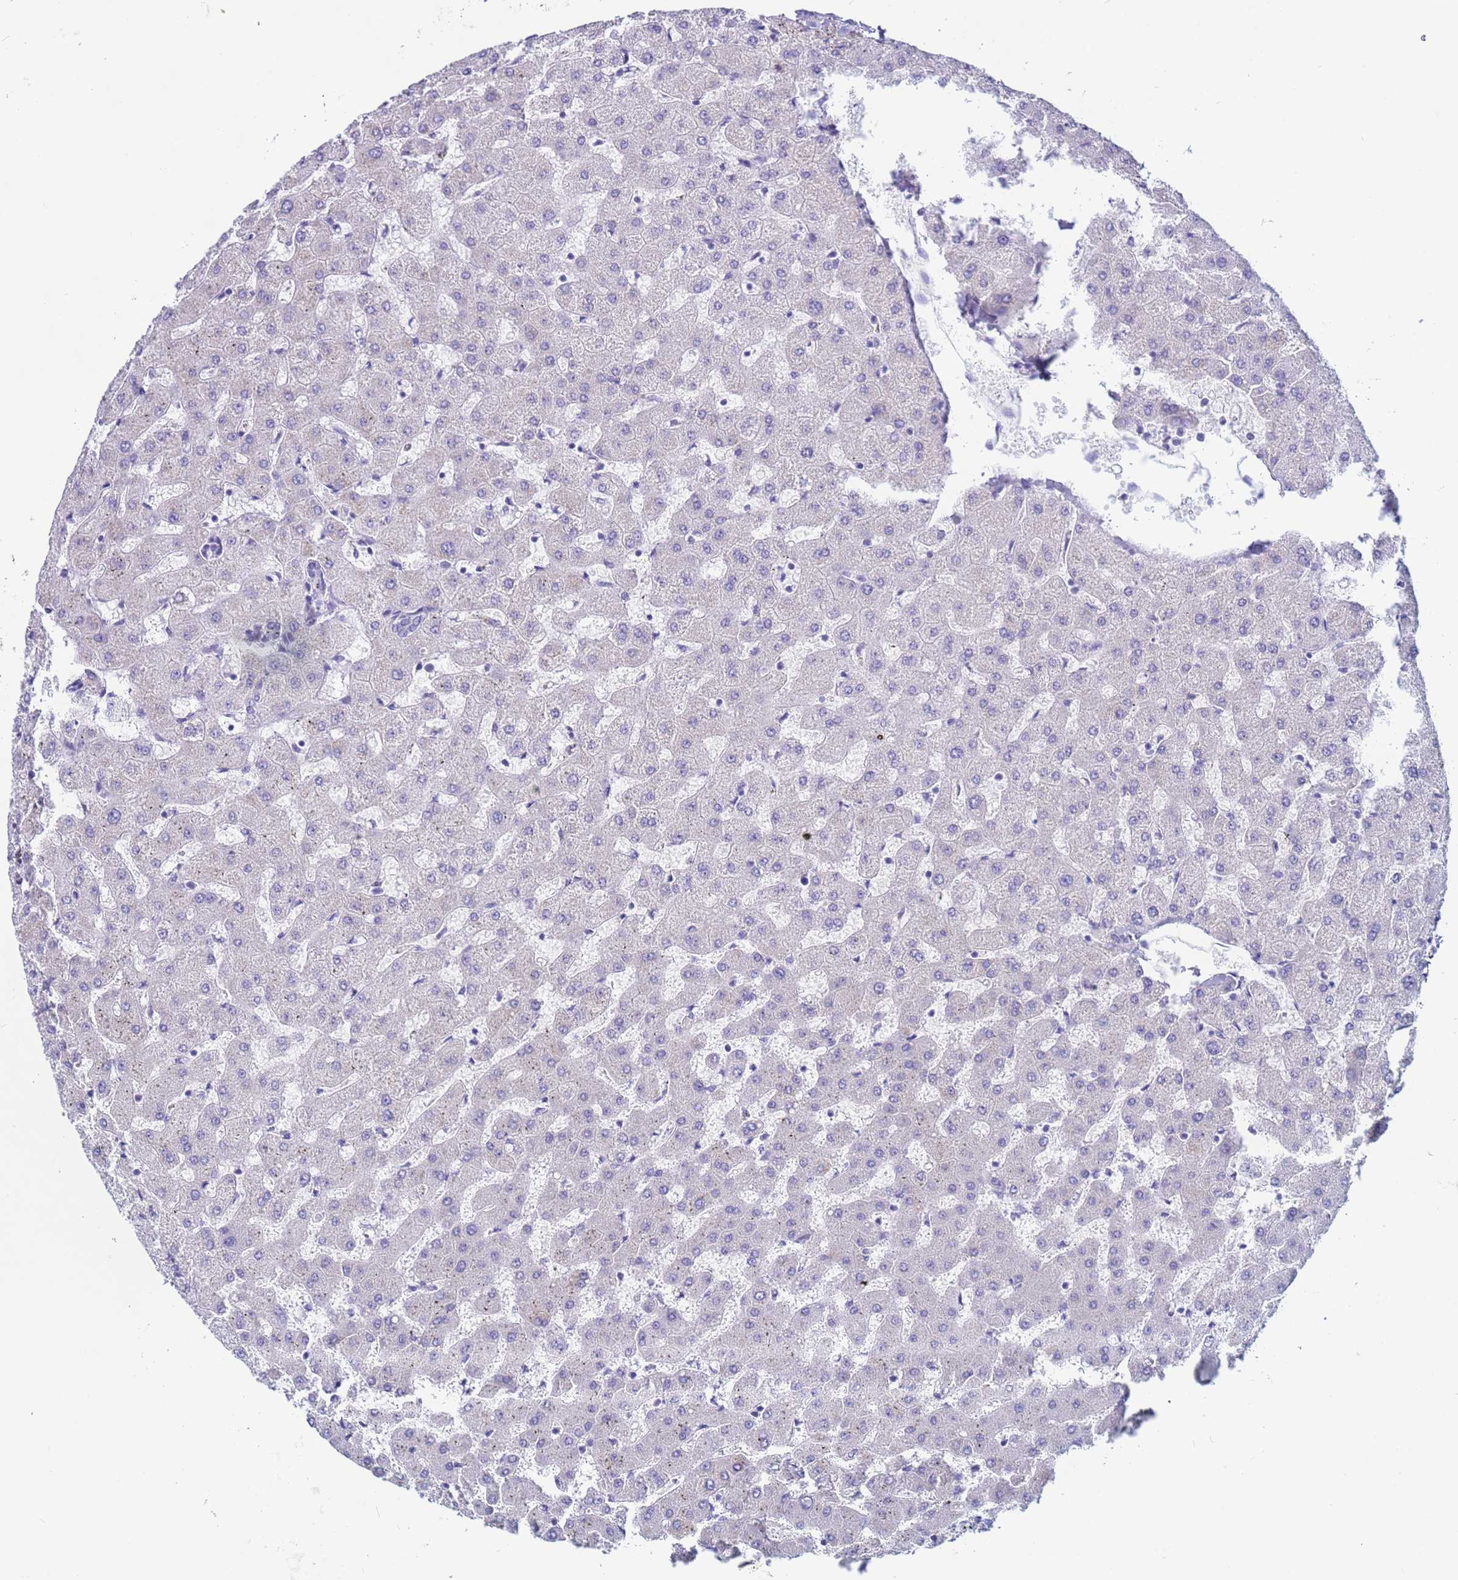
{"staining": {"intensity": "negative", "quantity": "none", "location": "none"}, "tissue": "liver", "cell_type": "Cholangiocytes", "image_type": "normal", "snomed": [{"axis": "morphology", "description": "Normal tissue, NOS"}, {"axis": "topography", "description": "Liver"}], "caption": "This photomicrograph is of benign liver stained with immunohistochemistry to label a protein in brown with the nuclei are counter-stained blue. There is no expression in cholangiocytes. (Stains: DAB immunohistochemistry (IHC) with hematoxylin counter stain, Microscopy: brightfield microscopy at high magnification).", "gene": "UBXN2B", "patient": {"sex": "female", "age": 63}}